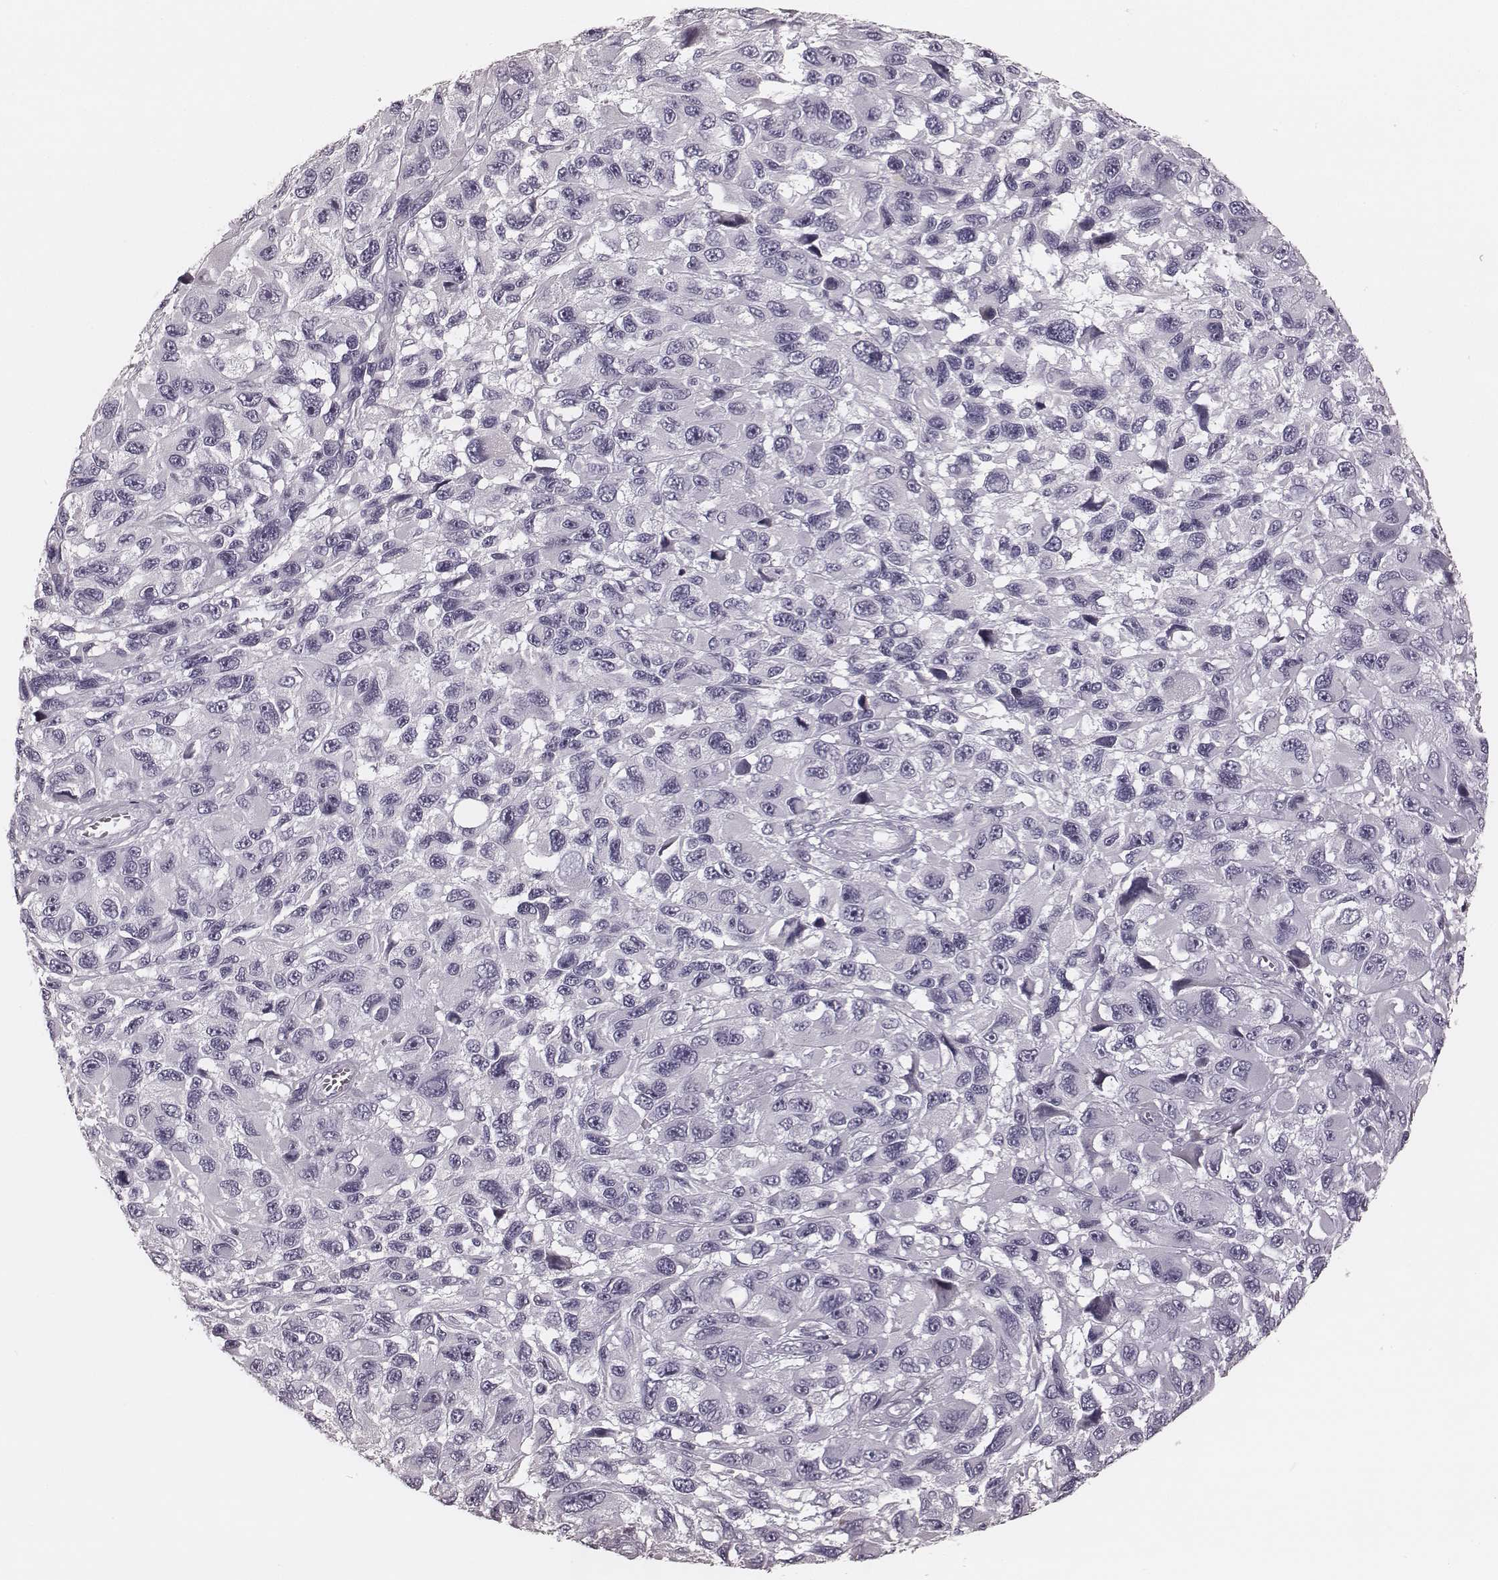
{"staining": {"intensity": "negative", "quantity": "none", "location": "none"}, "tissue": "melanoma", "cell_type": "Tumor cells", "image_type": "cancer", "snomed": [{"axis": "morphology", "description": "Malignant melanoma, NOS"}, {"axis": "topography", "description": "Skin"}], "caption": "Malignant melanoma was stained to show a protein in brown. There is no significant positivity in tumor cells. Nuclei are stained in blue.", "gene": "S100Z", "patient": {"sex": "male", "age": 53}}